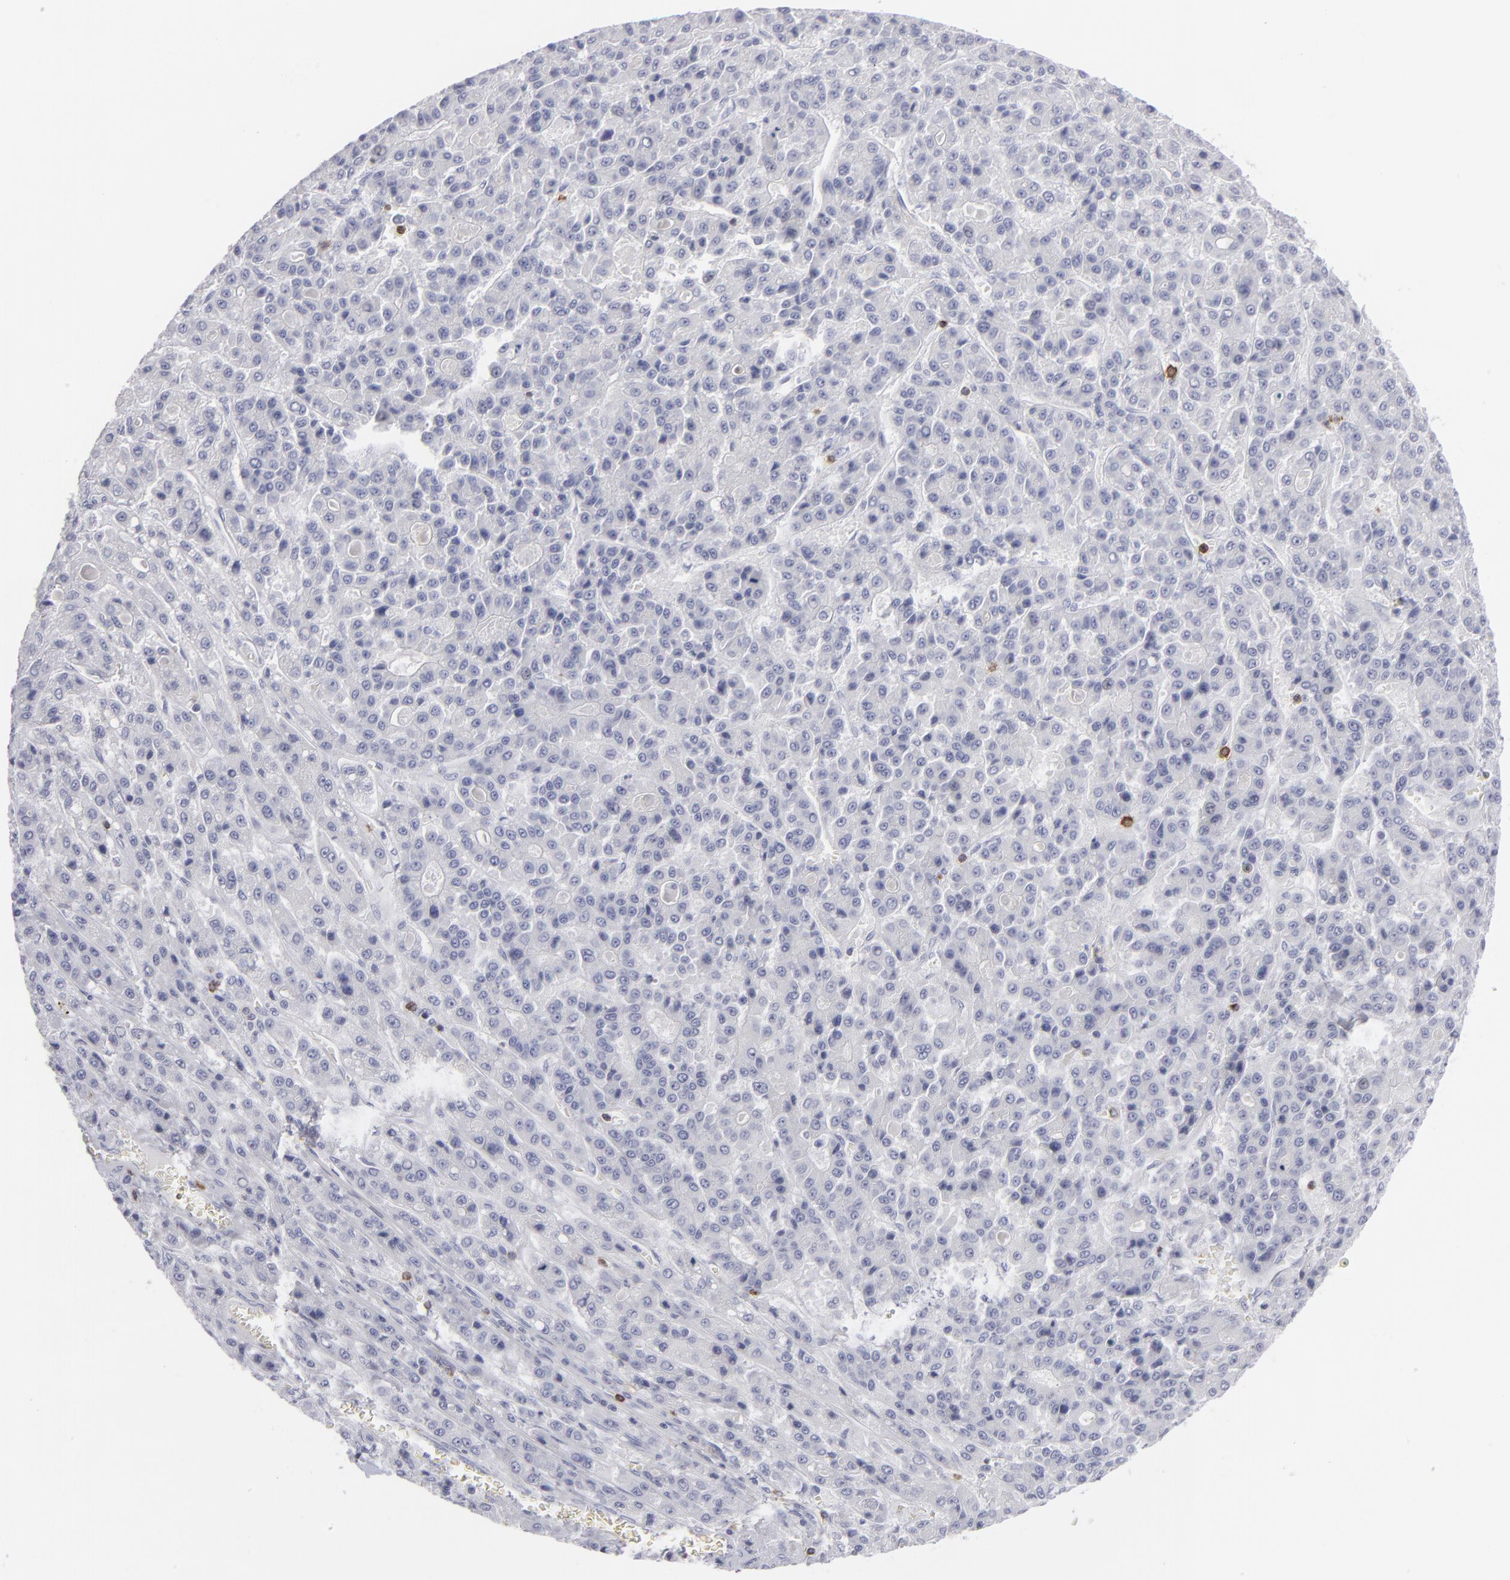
{"staining": {"intensity": "negative", "quantity": "none", "location": "none"}, "tissue": "liver cancer", "cell_type": "Tumor cells", "image_type": "cancer", "snomed": [{"axis": "morphology", "description": "Carcinoma, Hepatocellular, NOS"}, {"axis": "topography", "description": "Liver"}], "caption": "The immunohistochemistry micrograph has no significant expression in tumor cells of liver cancer (hepatocellular carcinoma) tissue. The staining is performed using DAB (3,3'-diaminobenzidine) brown chromogen with nuclei counter-stained in using hematoxylin.", "gene": "CD7", "patient": {"sex": "male", "age": 70}}